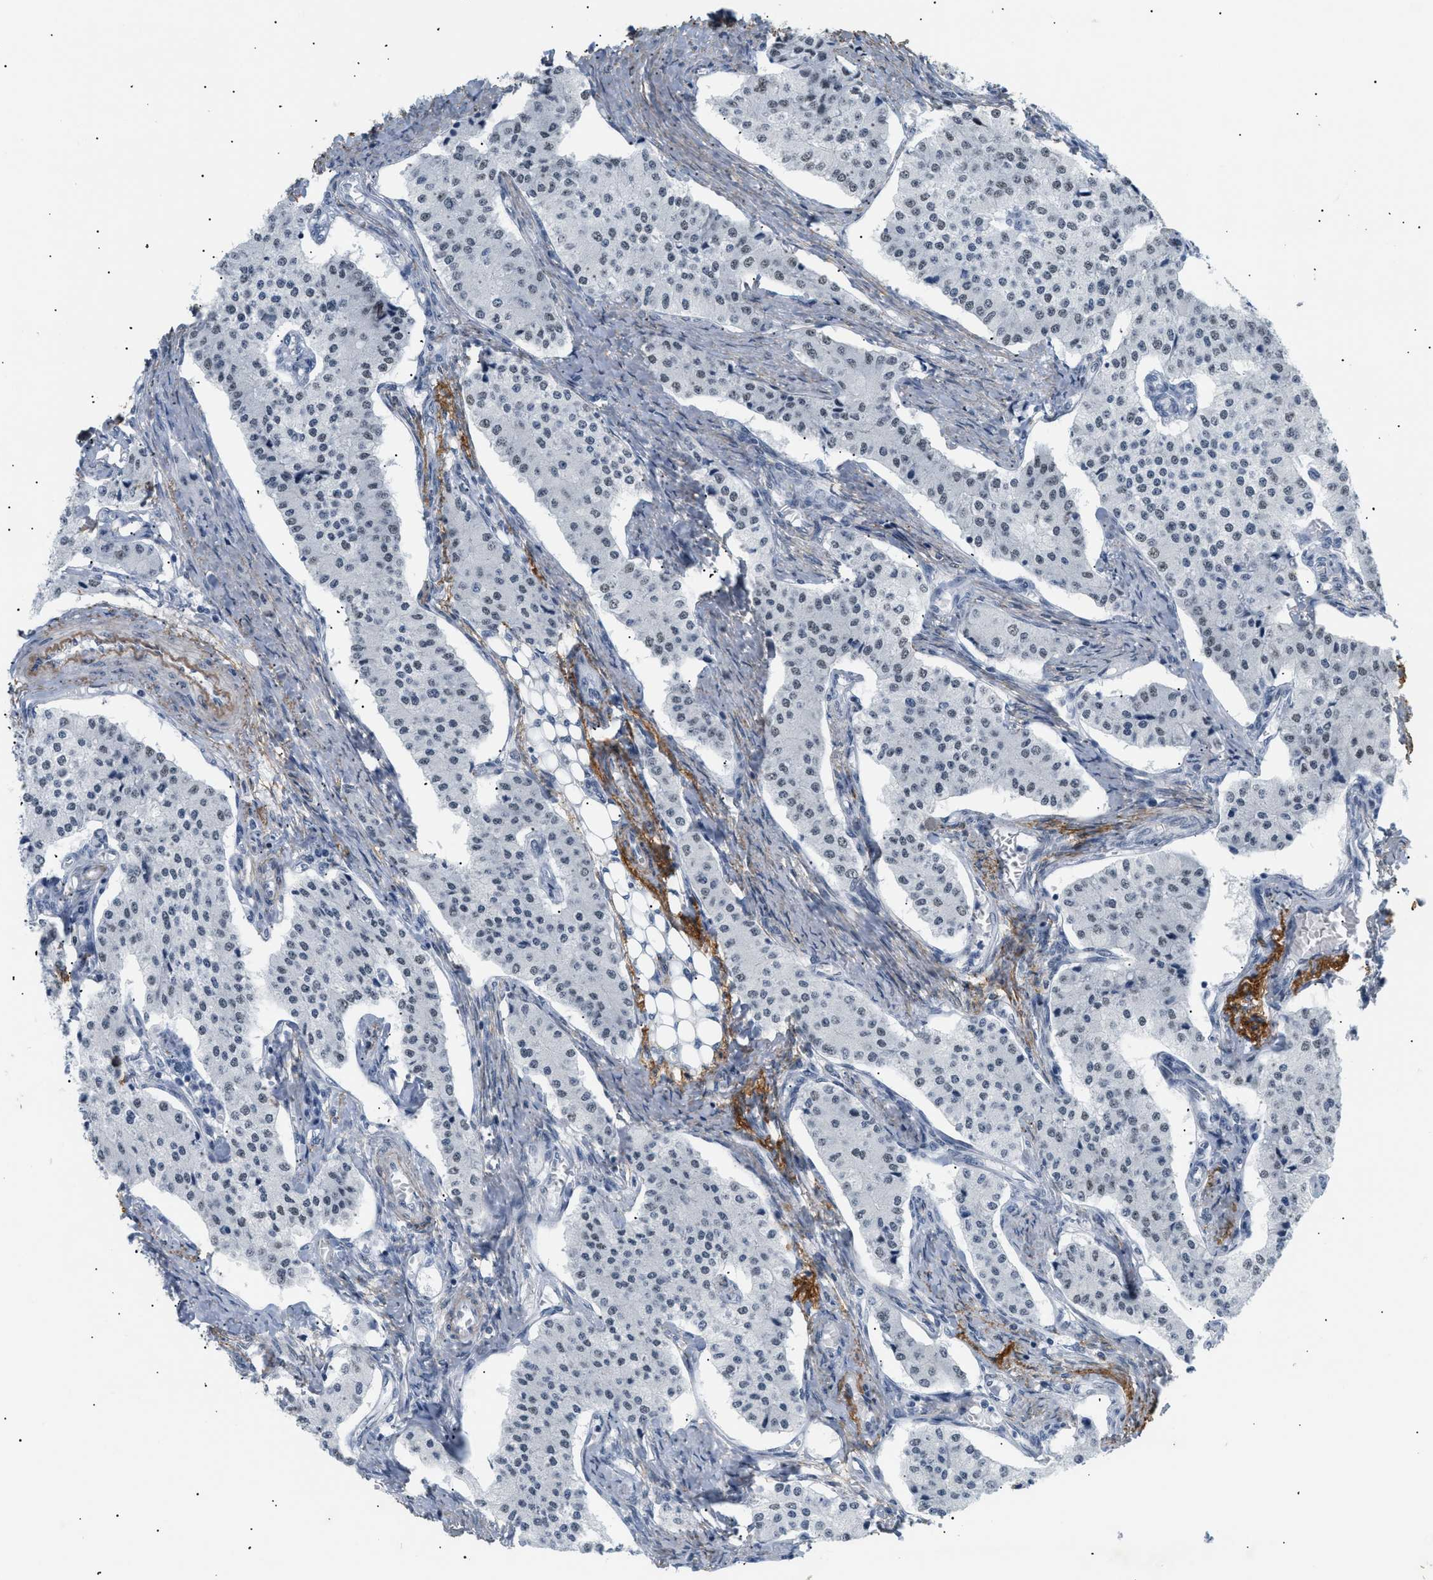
{"staining": {"intensity": "negative", "quantity": "none", "location": "none"}, "tissue": "carcinoid", "cell_type": "Tumor cells", "image_type": "cancer", "snomed": [{"axis": "morphology", "description": "Carcinoid, malignant, NOS"}, {"axis": "topography", "description": "Colon"}], "caption": "Immunohistochemistry of carcinoid exhibits no expression in tumor cells.", "gene": "ELN", "patient": {"sex": "female", "age": 52}}